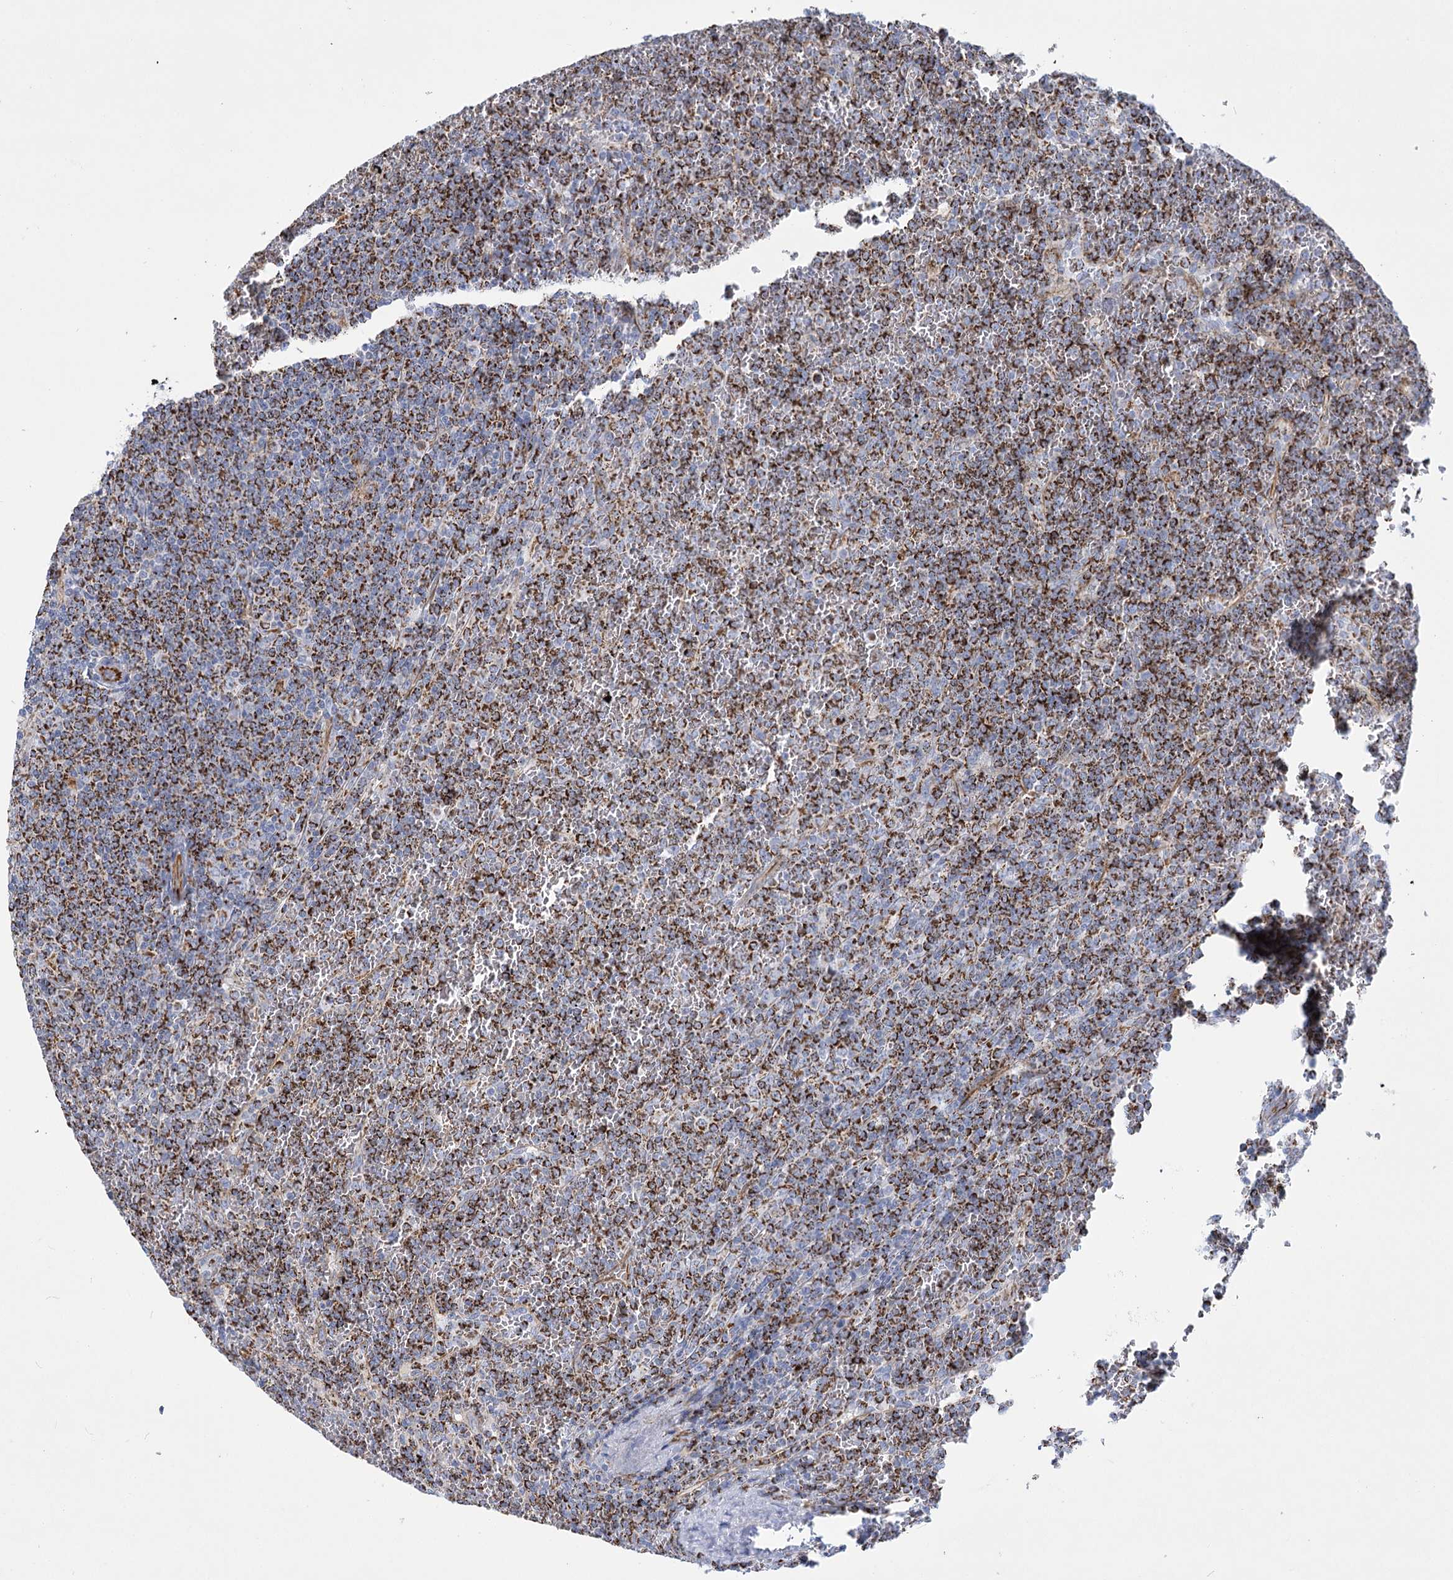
{"staining": {"intensity": "strong", "quantity": ">75%", "location": "cytoplasmic/membranous"}, "tissue": "lymphoma", "cell_type": "Tumor cells", "image_type": "cancer", "snomed": [{"axis": "morphology", "description": "Malignant lymphoma, non-Hodgkin's type, Low grade"}, {"axis": "topography", "description": "Spleen"}], "caption": "High-power microscopy captured an immunohistochemistry photomicrograph of malignant lymphoma, non-Hodgkin's type (low-grade), revealing strong cytoplasmic/membranous expression in approximately >75% of tumor cells. (DAB IHC, brown staining for protein, blue staining for nuclei).", "gene": "DHTKD1", "patient": {"sex": "female", "age": 19}}